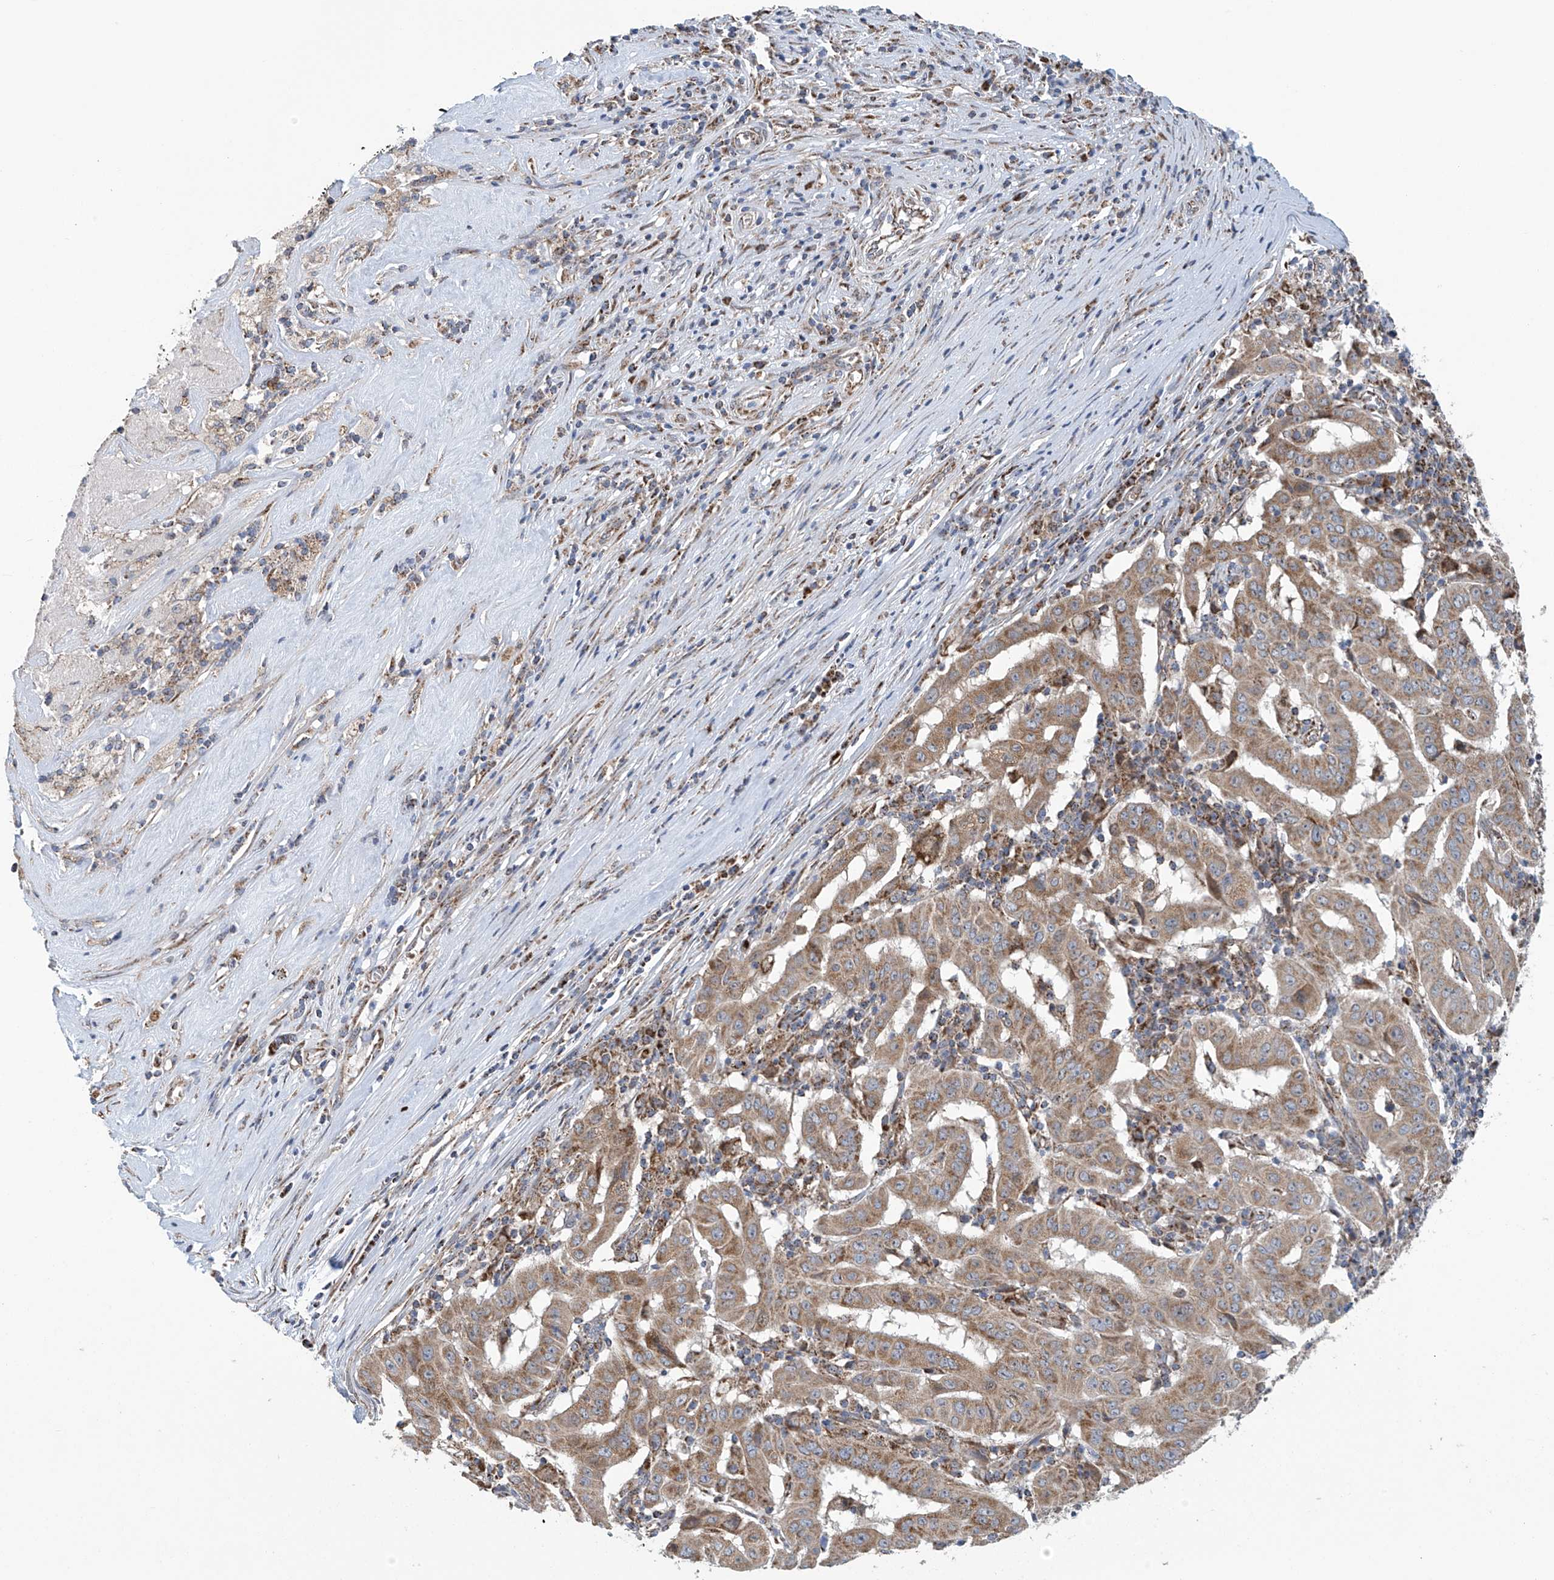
{"staining": {"intensity": "moderate", "quantity": ">75%", "location": "cytoplasmic/membranous"}, "tissue": "pancreatic cancer", "cell_type": "Tumor cells", "image_type": "cancer", "snomed": [{"axis": "morphology", "description": "Adenocarcinoma, NOS"}, {"axis": "topography", "description": "Pancreas"}], "caption": "Immunohistochemistry (IHC) of adenocarcinoma (pancreatic) reveals medium levels of moderate cytoplasmic/membranous positivity in approximately >75% of tumor cells. (Brightfield microscopy of DAB IHC at high magnification).", "gene": "COMMD1", "patient": {"sex": "male", "age": 63}}